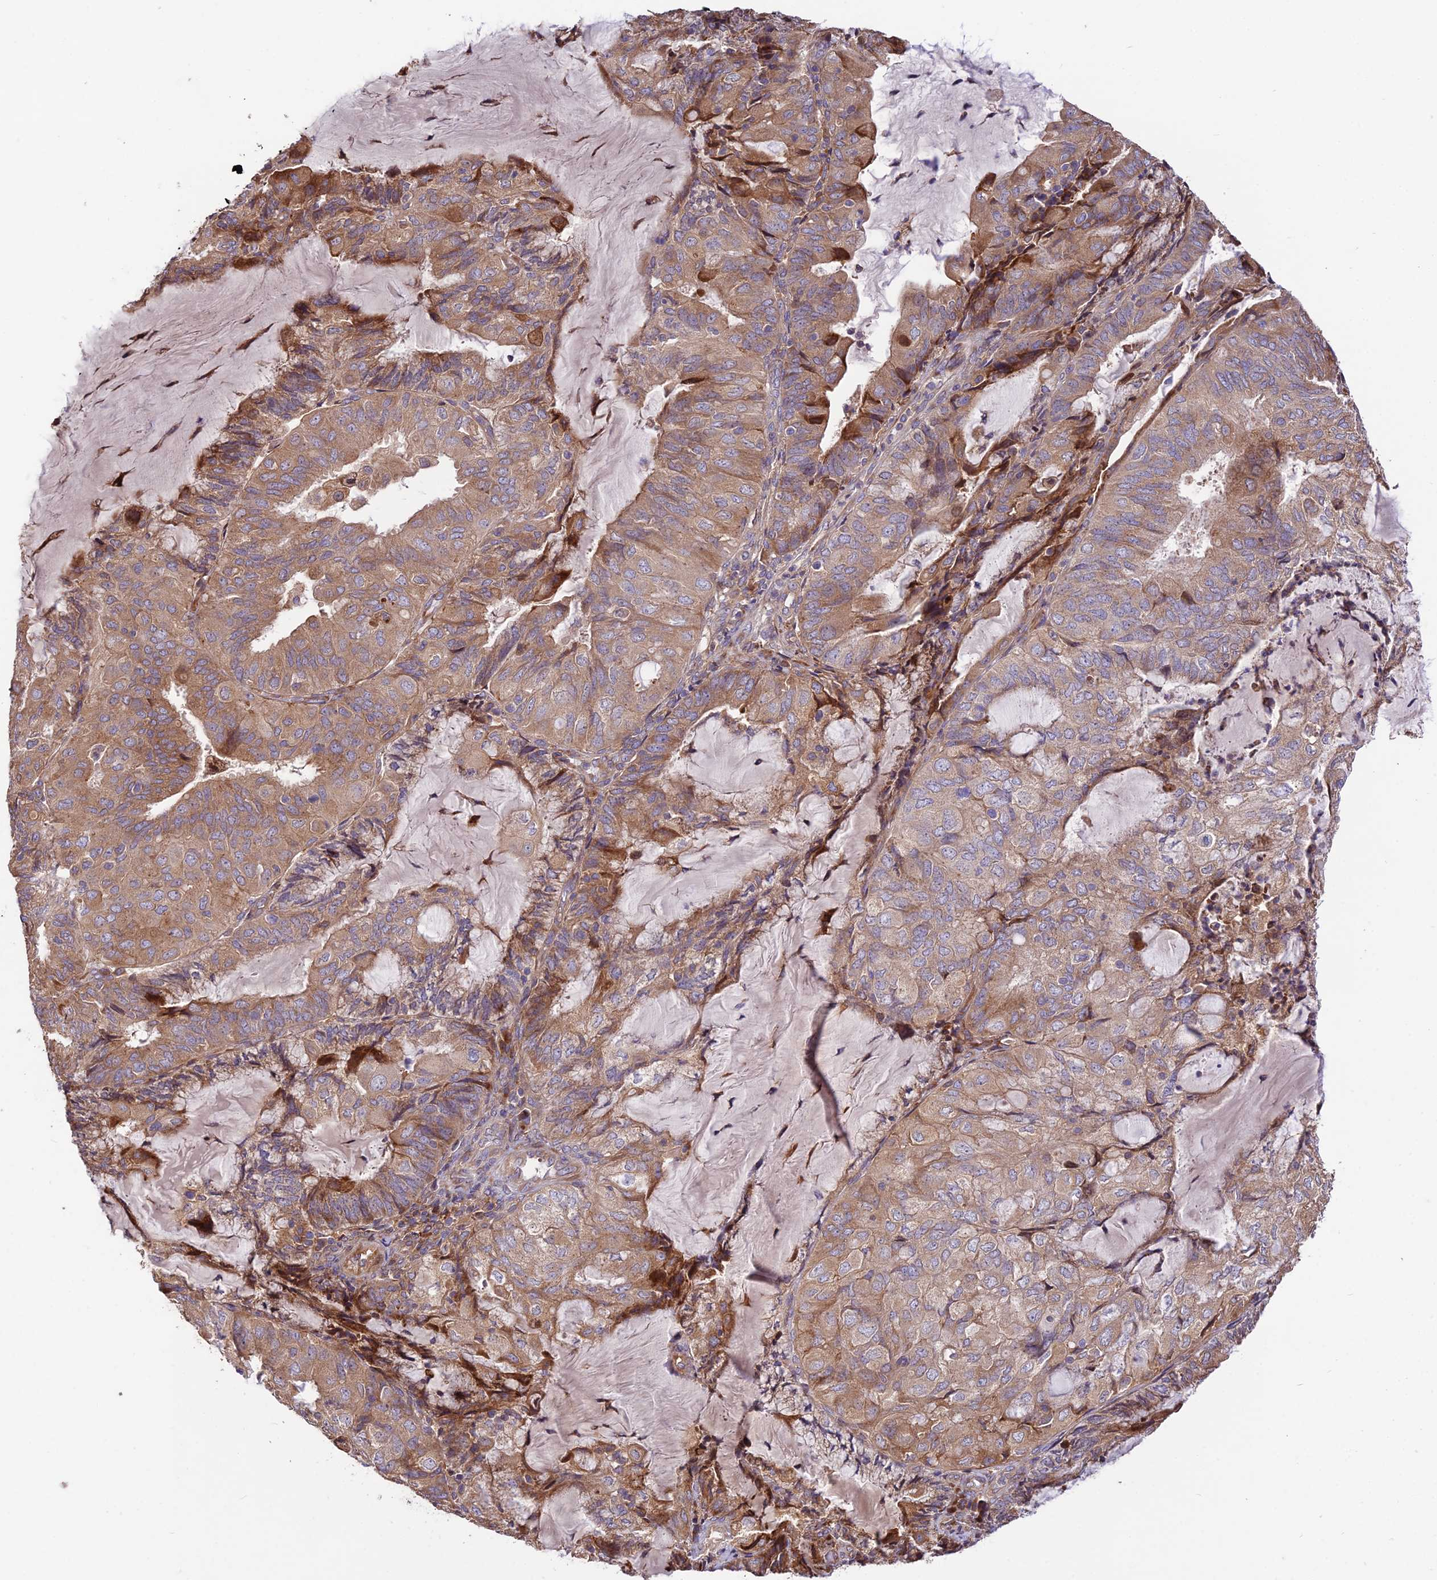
{"staining": {"intensity": "moderate", "quantity": ">75%", "location": "cytoplasmic/membranous"}, "tissue": "endometrial cancer", "cell_type": "Tumor cells", "image_type": "cancer", "snomed": [{"axis": "morphology", "description": "Adenocarcinoma, NOS"}, {"axis": "topography", "description": "Endometrium"}], "caption": "Immunohistochemical staining of human endometrial adenocarcinoma reveals moderate cytoplasmic/membranous protein expression in about >75% of tumor cells. Using DAB (3,3'-diaminobenzidine) (brown) and hematoxylin (blue) stains, captured at high magnification using brightfield microscopy.", "gene": "ROCK1", "patient": {"sex": "female", "age": 81}}